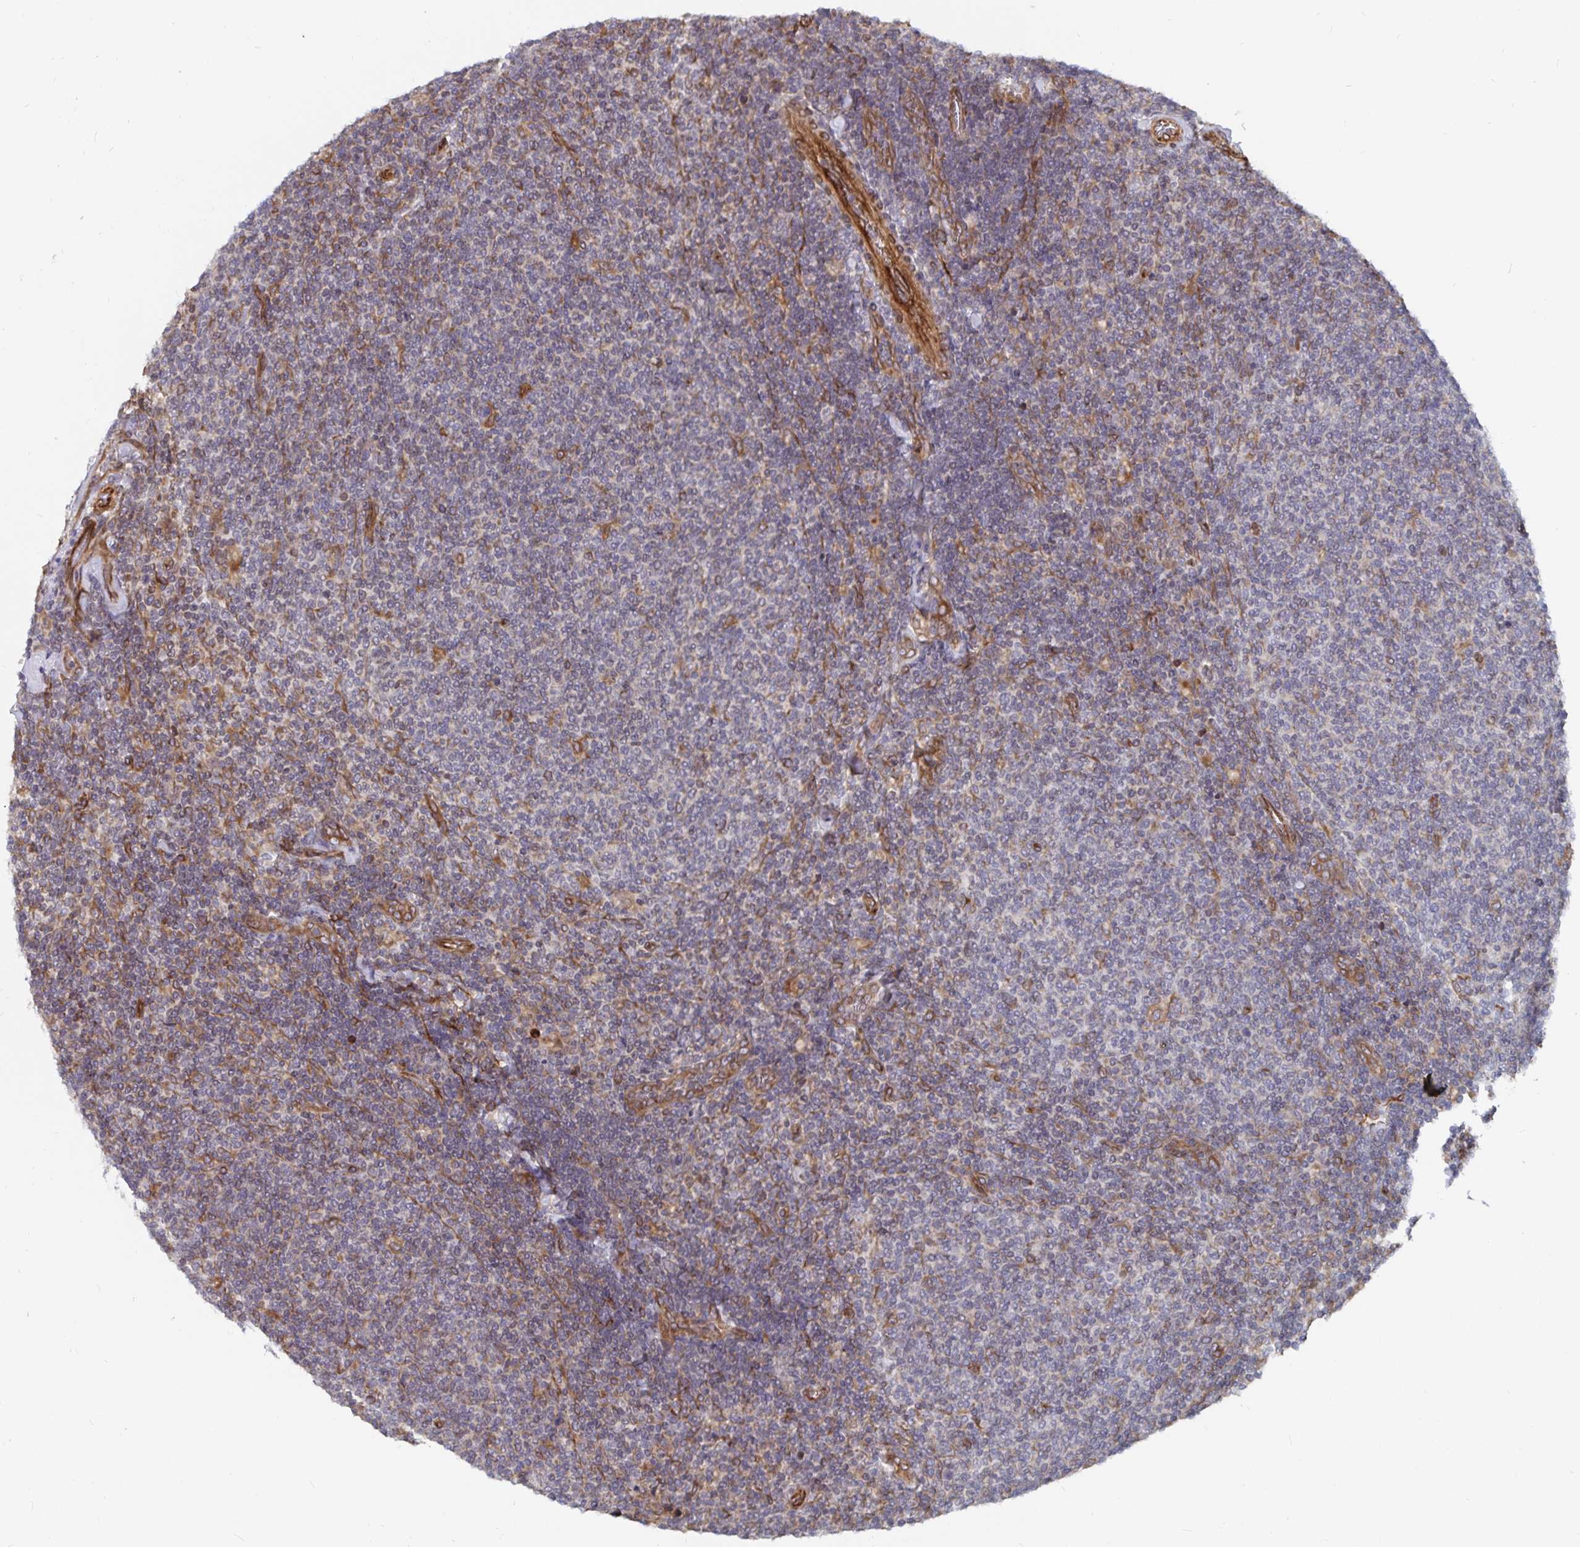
{"staining": {"intensity": "weak", "quantity": "25%-75%", "location": "cytoplasmic/membranous"}, "tissue": "lymphoma", "cell_type": "Tumor cells", "image_type": "cancer", "snomed": [{"axis": "morphology", "description": "Malignant lymphoma, non-Hodgkin's type, Low grade"}, {"axis": "topography", "description": "Lymph node"}], "caption": "High-magnification brightfield microscopy of lymphoma stained with DAB (brown) and counterstained with hematoxylin (blue). tumor cells exhibit weak cytoplasmic/membranous staining is present in about25%-75% of cells.", "gene": "BCAP29", "patient": {"sex": "male", "age": 52}}